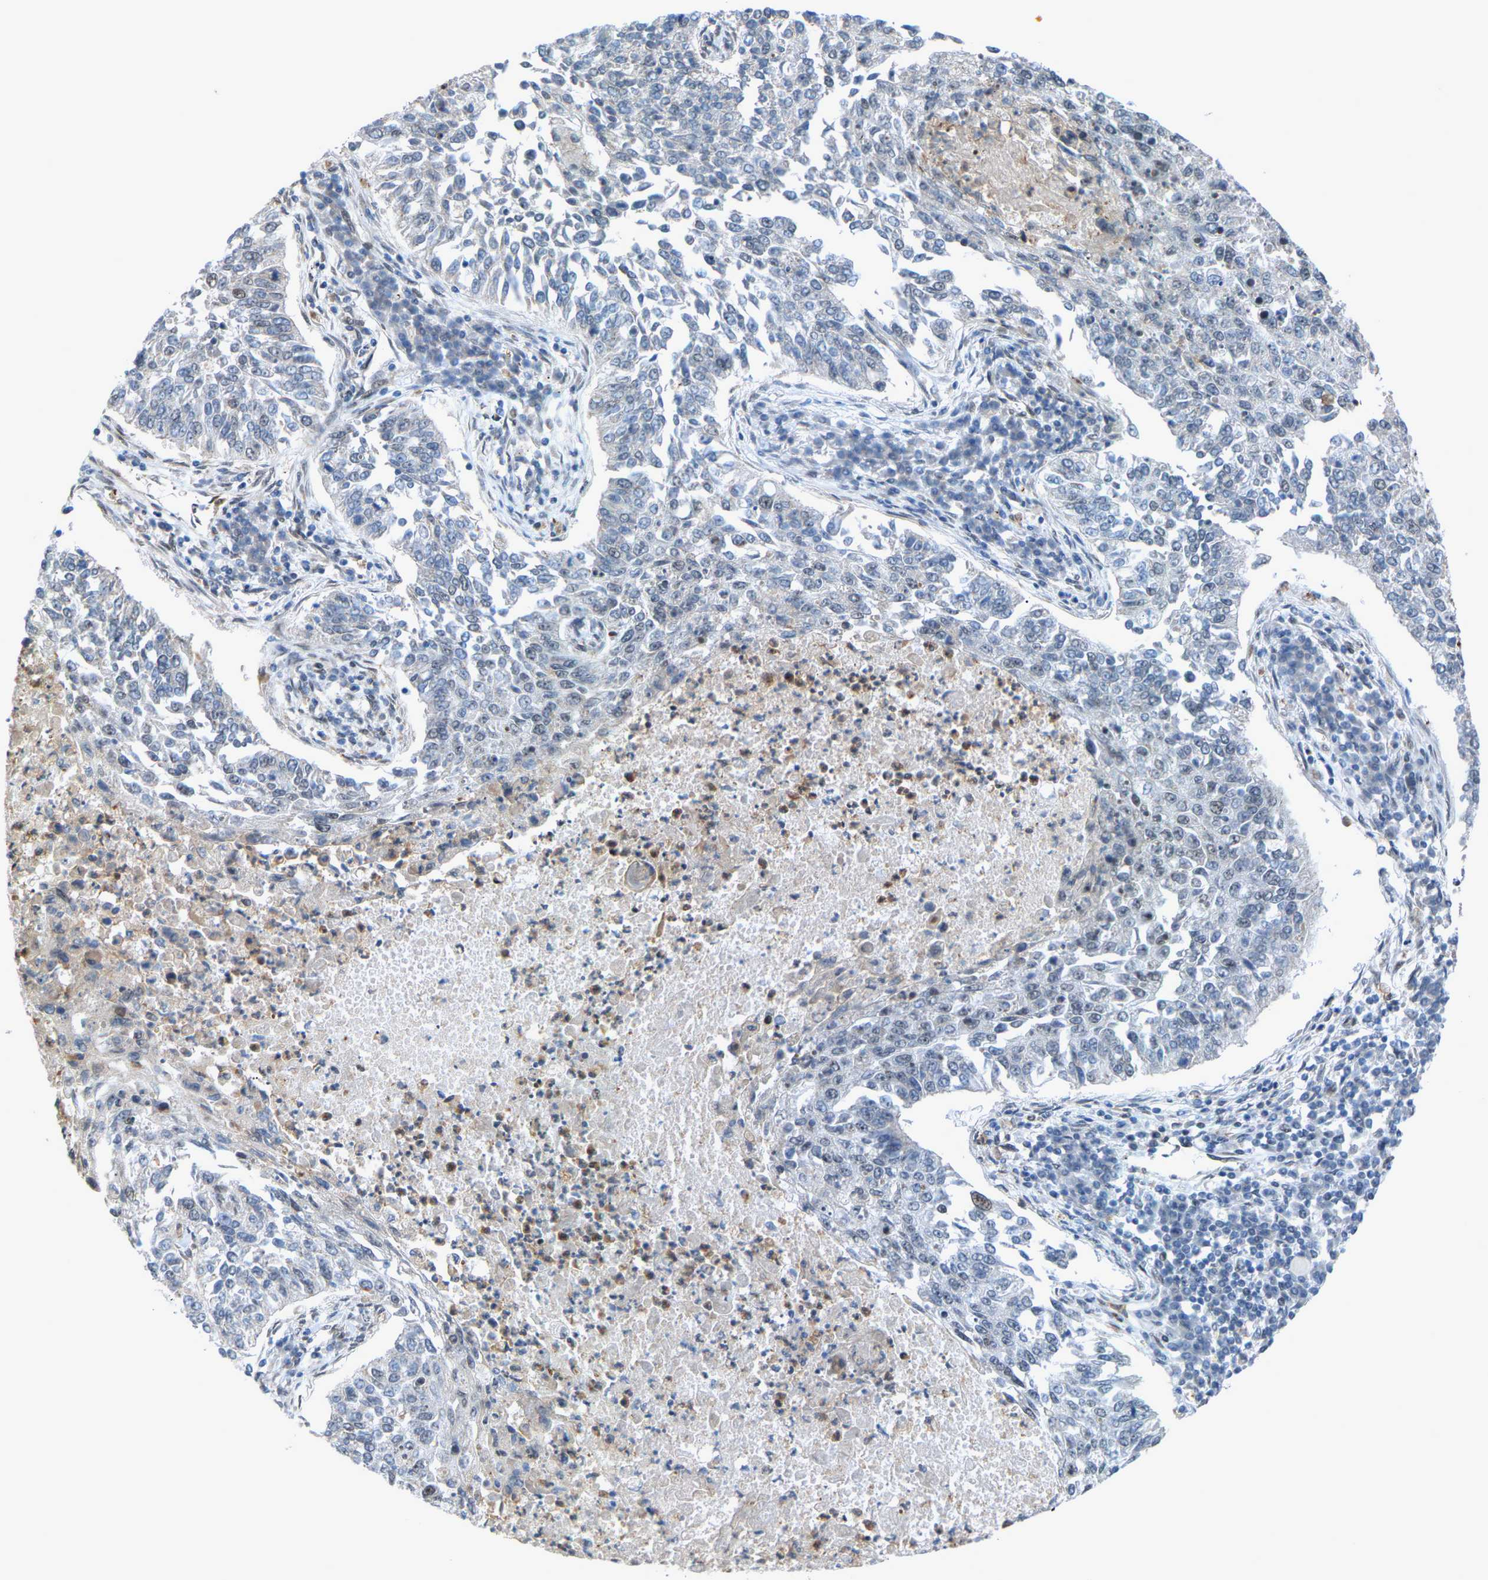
{"staining": {"intensity": "negative", "quantity": "none", "location": "none"}, "tissue": "lung cancer", "cell_type": "Tumor cells", "image_type": "cancer", "snomed": [{"axis": "morphology", "description": "Normal tissue, NOS"}, {"axis": "morphology", "description": "Squamous cell carcinoma, NOS"}, {"axis": "topography", "description": "Cartilage tissue"}, {"axis": "topography", "description": "Bronchus"}, {"axis": "topography", "description": "Lung"}], "caption": "IHC of lung cancer (squamous cell carcinoma) exhibits no positivity in tumor cells.", "gene": "CROT", "patient": {"sex": "female", "age": 49}}